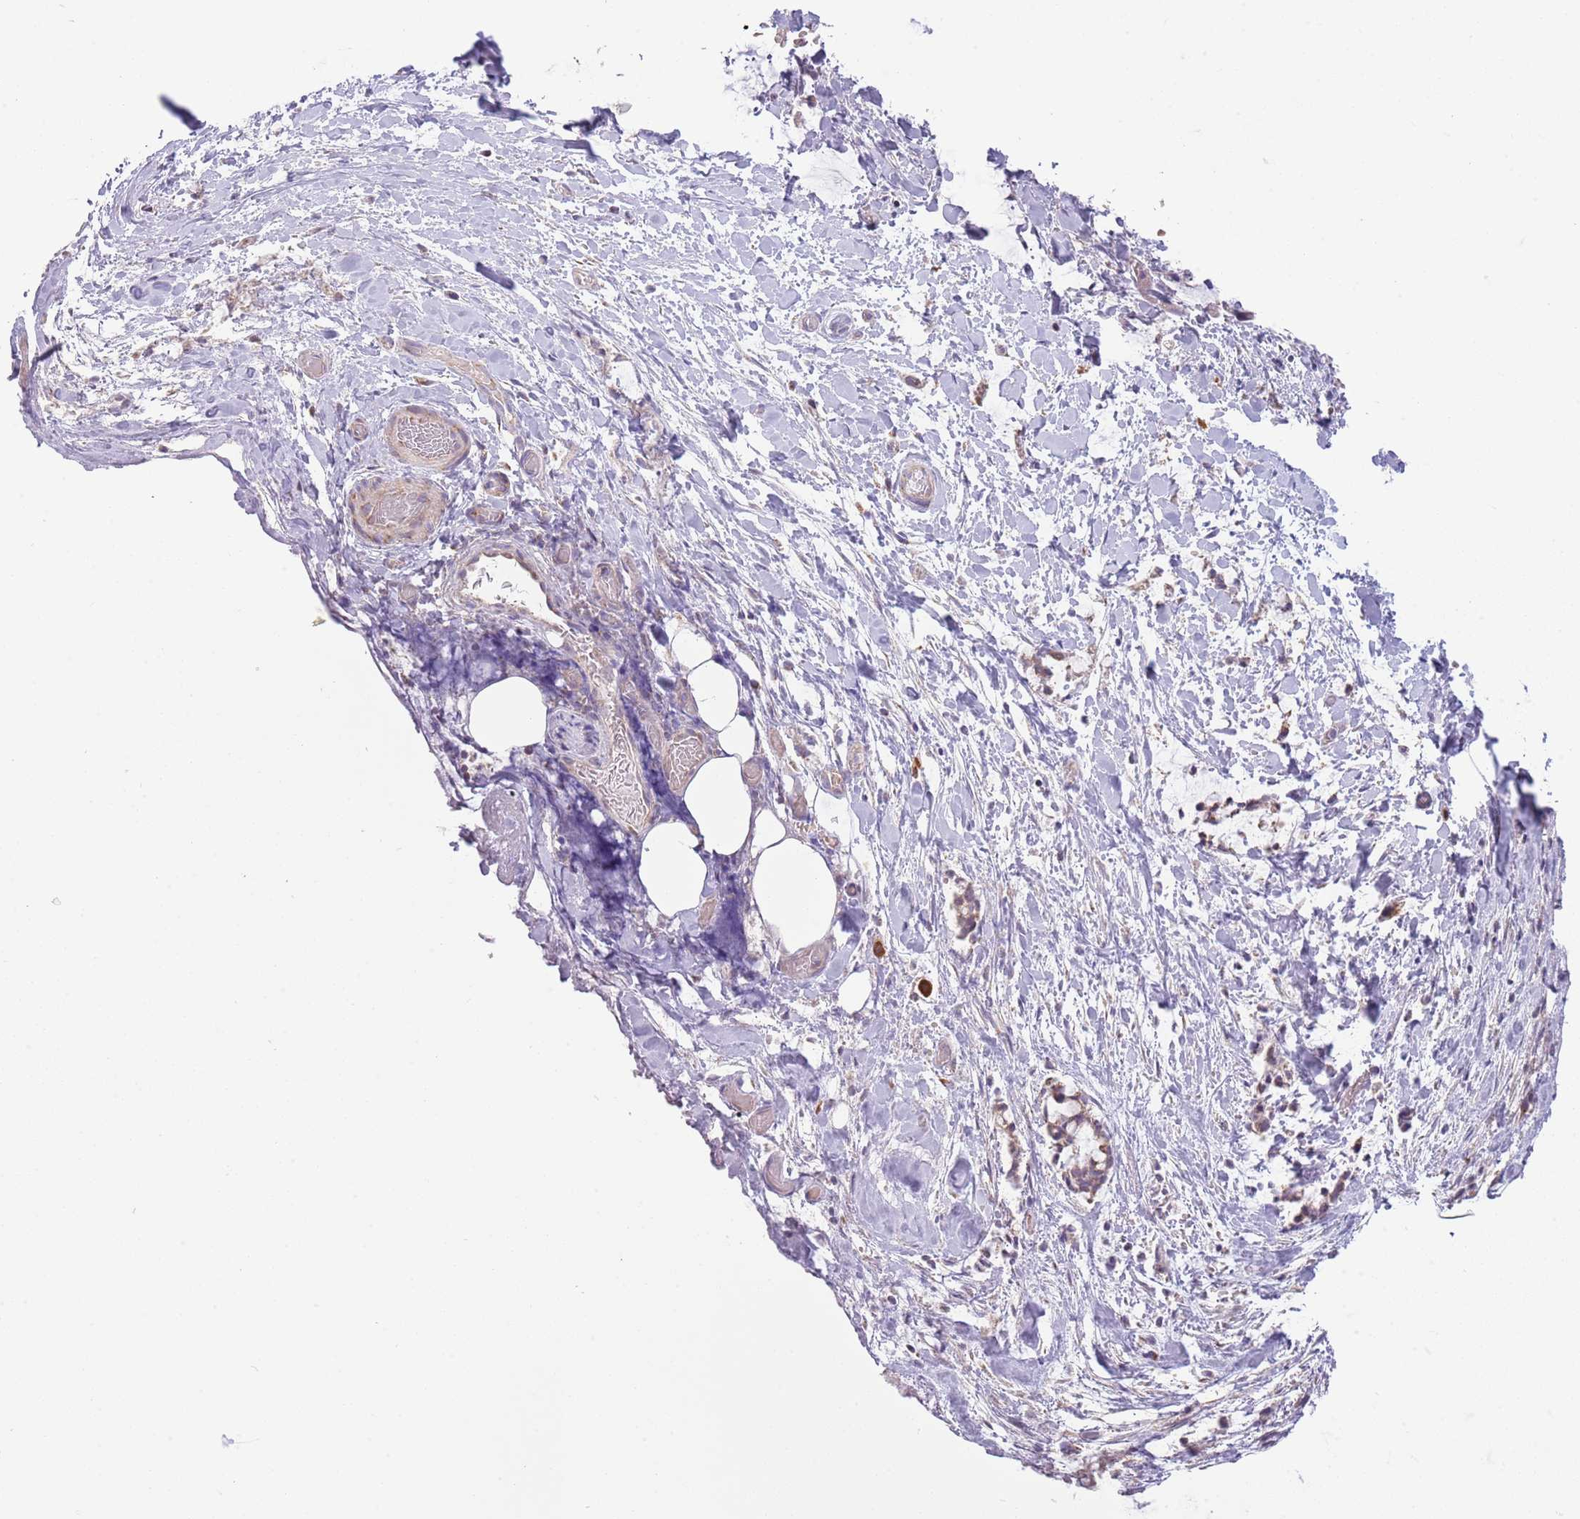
{"staining": {"intensity": "moderate", "quantity": "<25%", "location": "cytoplasmic/membranous"}, "tissue": "smooth muscle", "cell_type": "Smooth muscle cells", "image_type": "normal", "snomed": [{"axis": "morphology", "description": "Normal tissue, NOS"}, {"axis": "morphology", "description": "Adenocarcinoma, NOS"}, {"axis": "topography", "description": "Colon"}, {"axis": "topography", "description": "Peripheral nerve tissue"}], "caption": "An IHC histopathology image of unremarkable tissue is shown. Protein staining in brown shows moderate cytoplasmic/membranous positivity in smooth muscle within smooth muscle cells. (brown staining indicates protein expression, while blue staining denotes nuclei).", "gene": "LHX6", "patient": {"sex": "male", "age": 14}}